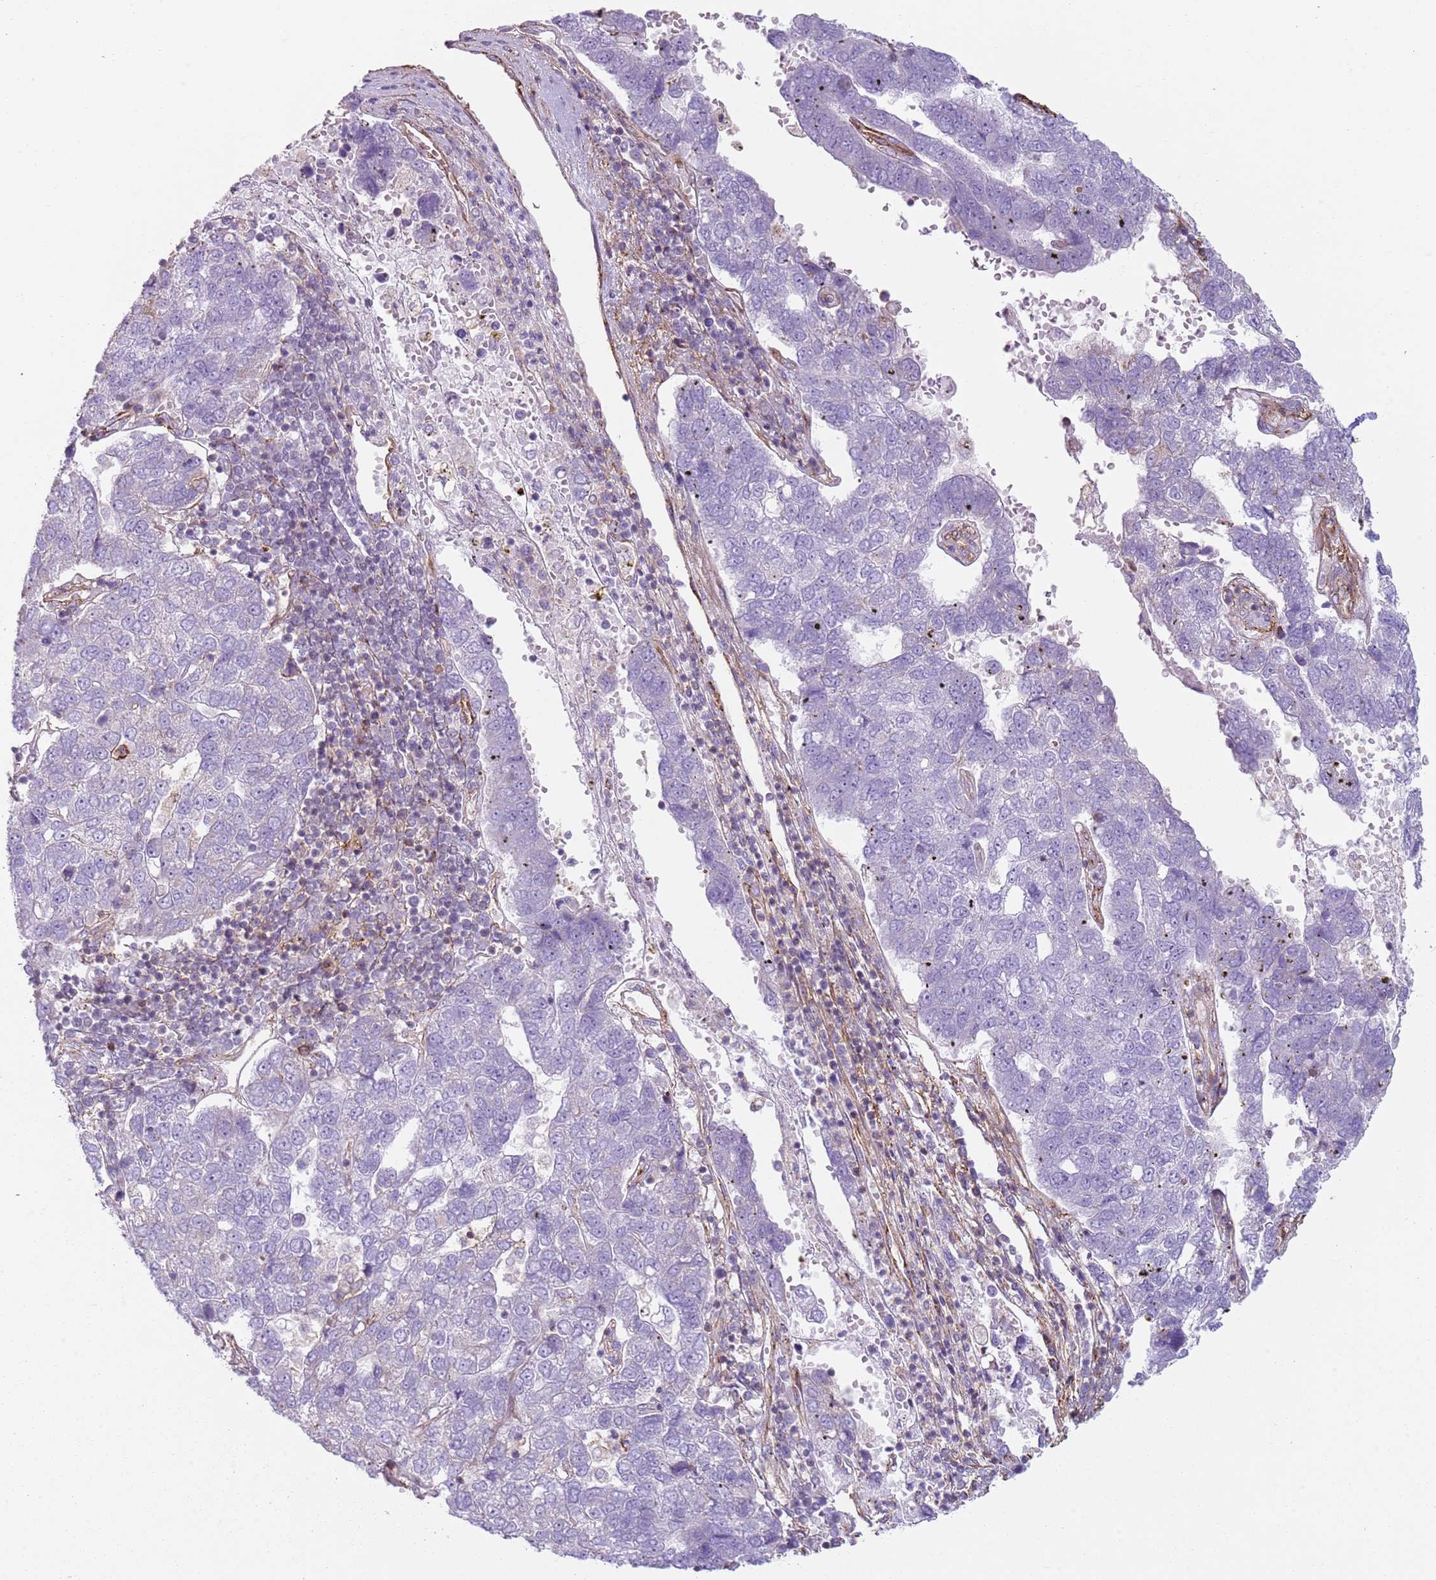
{"staining": {"intensity": "negative", "quantity": "none", "location": "none"}, "tissue": "pancreatic cancer", "cell_type": "Tumor cells", "image_type": "cancer", "snomed": [{"axis": "morphology", "description": "Adenocarcinoma, NOS"}, {"axis": "topography", "description": "Pancreas"}], "caption": "The immunohistochemistry histopathology image has no significant positivity in tumor cells of pancreatic cancer (adenocarcinoma) tissue. (DAB immunohistochemistry (IHC), high magnification).", "gene": "GNAI3", "patient": {"sex": "female", "age": 61}}